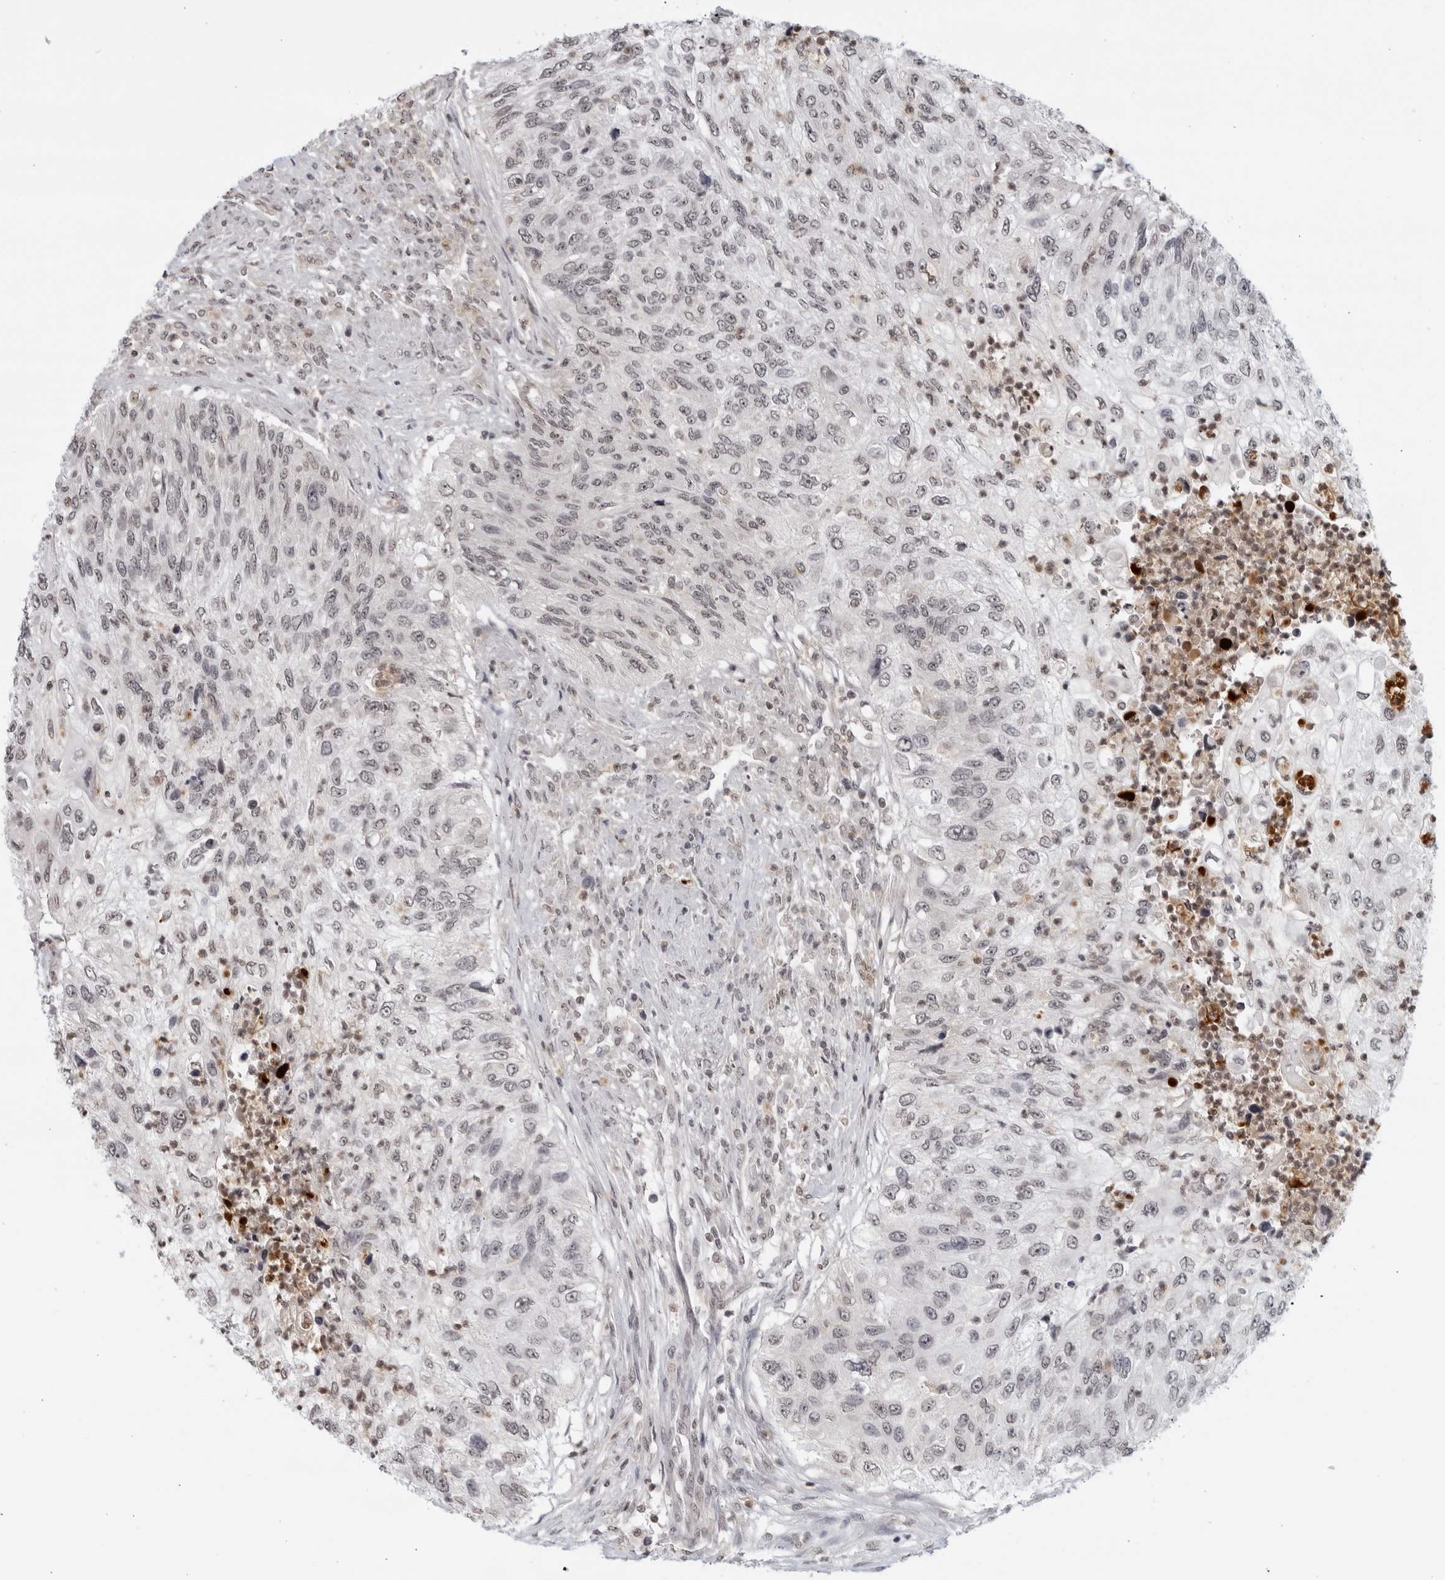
{"staining": {"intensity": "negative", "quantity": "none", "location": "none"}, "tissue": "urothelial cancer", "cell_type": "Tumor cells", "image_type": "cancer", "snomed": [{"axis": "morphology", "description": "Urothelial carcinoma, High grade"}, {"axis": "topography", "description": "Urinary bladder"}], "caption": "Tumor cells show no significant protein expression in high-grade urothelial carcinoma.", "gene": "CC2D1B", "patient": {"sex": "female", "age": 60}}